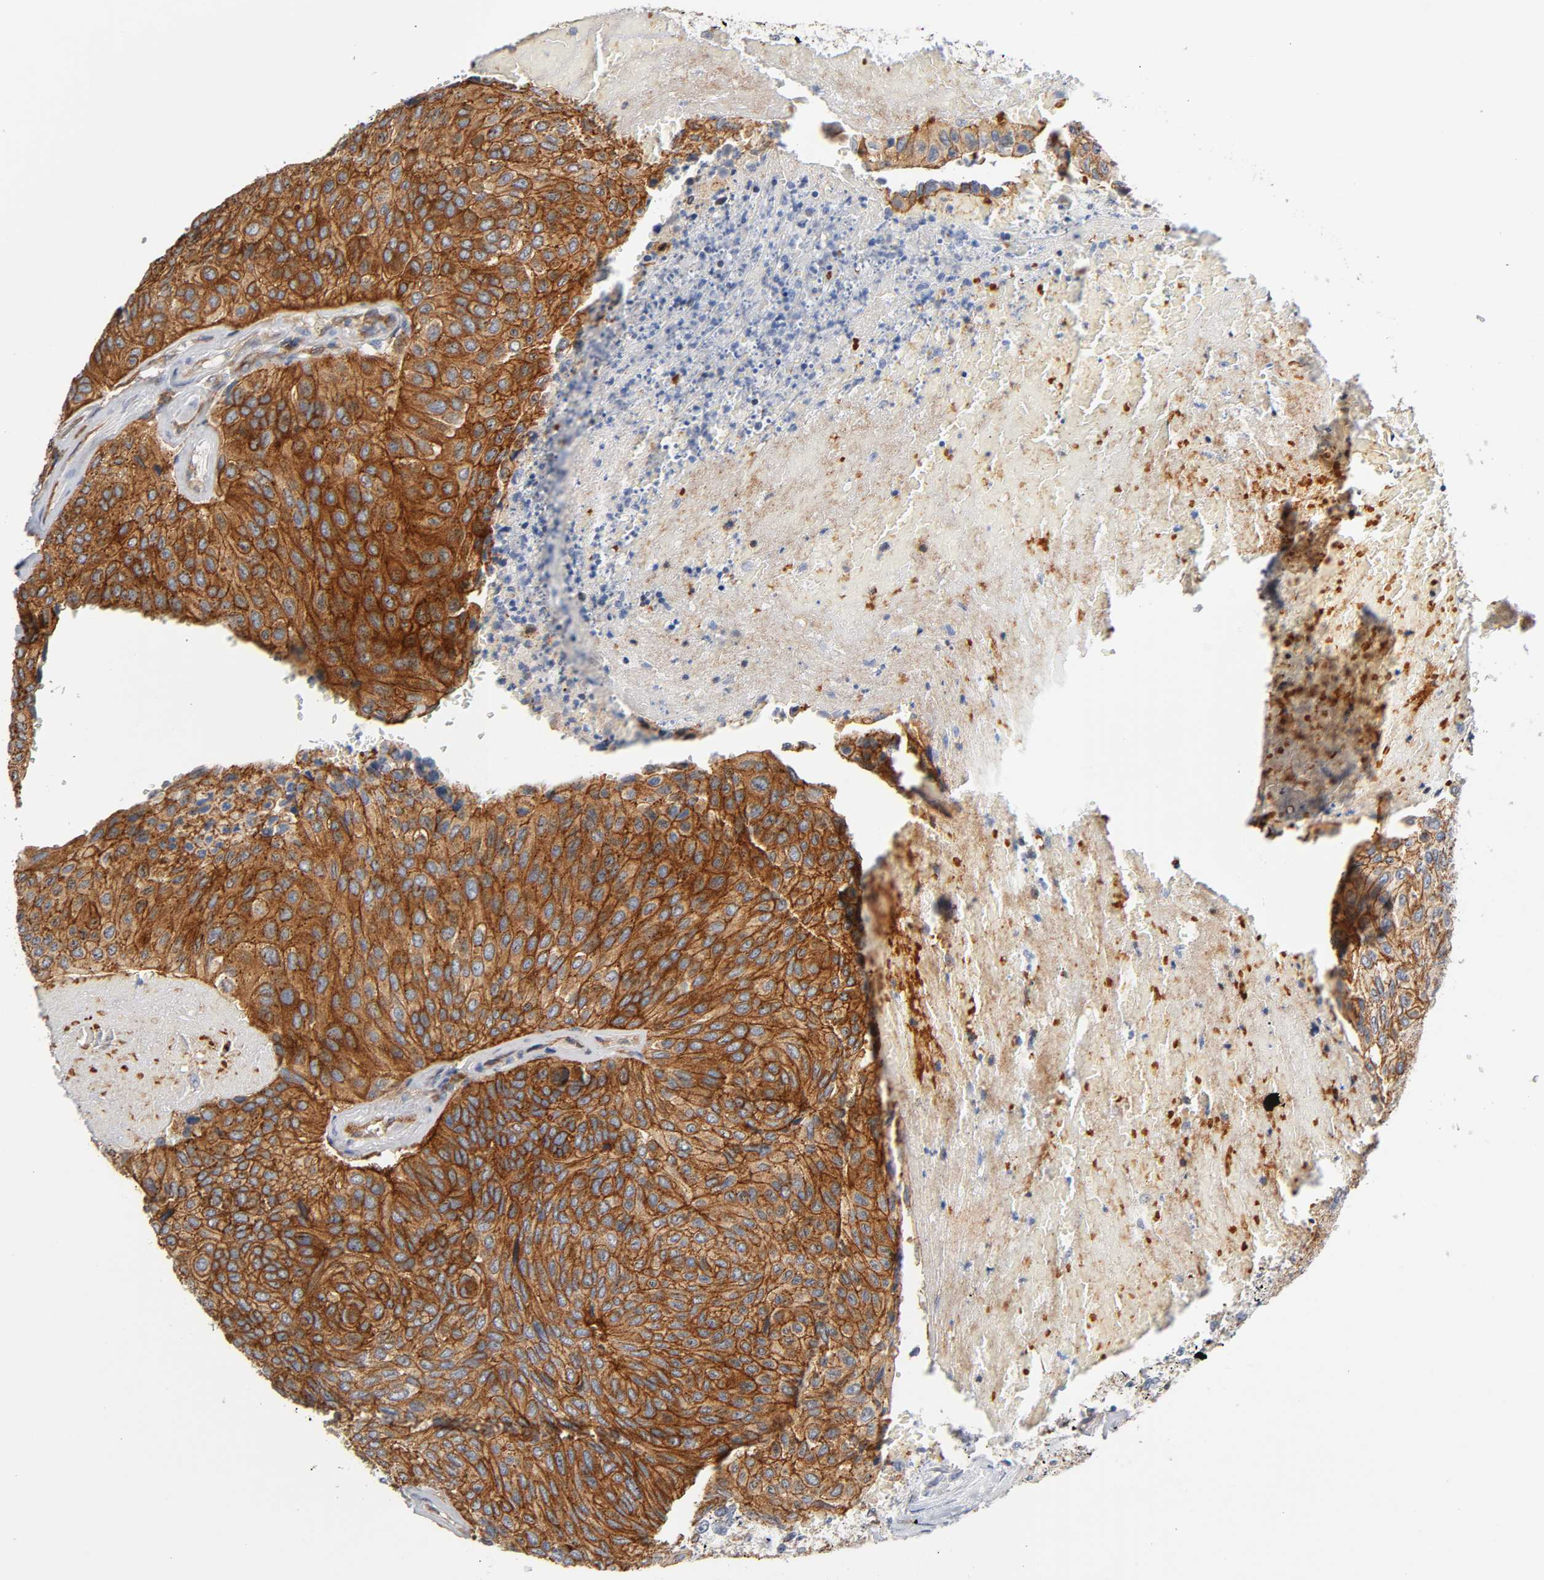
{"staining": {"intensity": "moderate", "quantity": ">75%", "location": "cytoplasmic/membranous"}, "tissue": "urothelial cancer", "cell_type": "Tumor cells", "image_type": "cancer", "snomed": [{"axis": "morphology", "description": "Urothelial carcinoma, High grade"}, {"axis": "topography", "description": "Urinary bladder"}], "caption": "Approximately >75% of tumor cells in human urothelial cancer show moderate cytoplasmic/membranous protein positivity as visualized by brown immunohistochemical staining.", "gene": "CD2AP", "patient": {"sex": "male", "age": 66}}